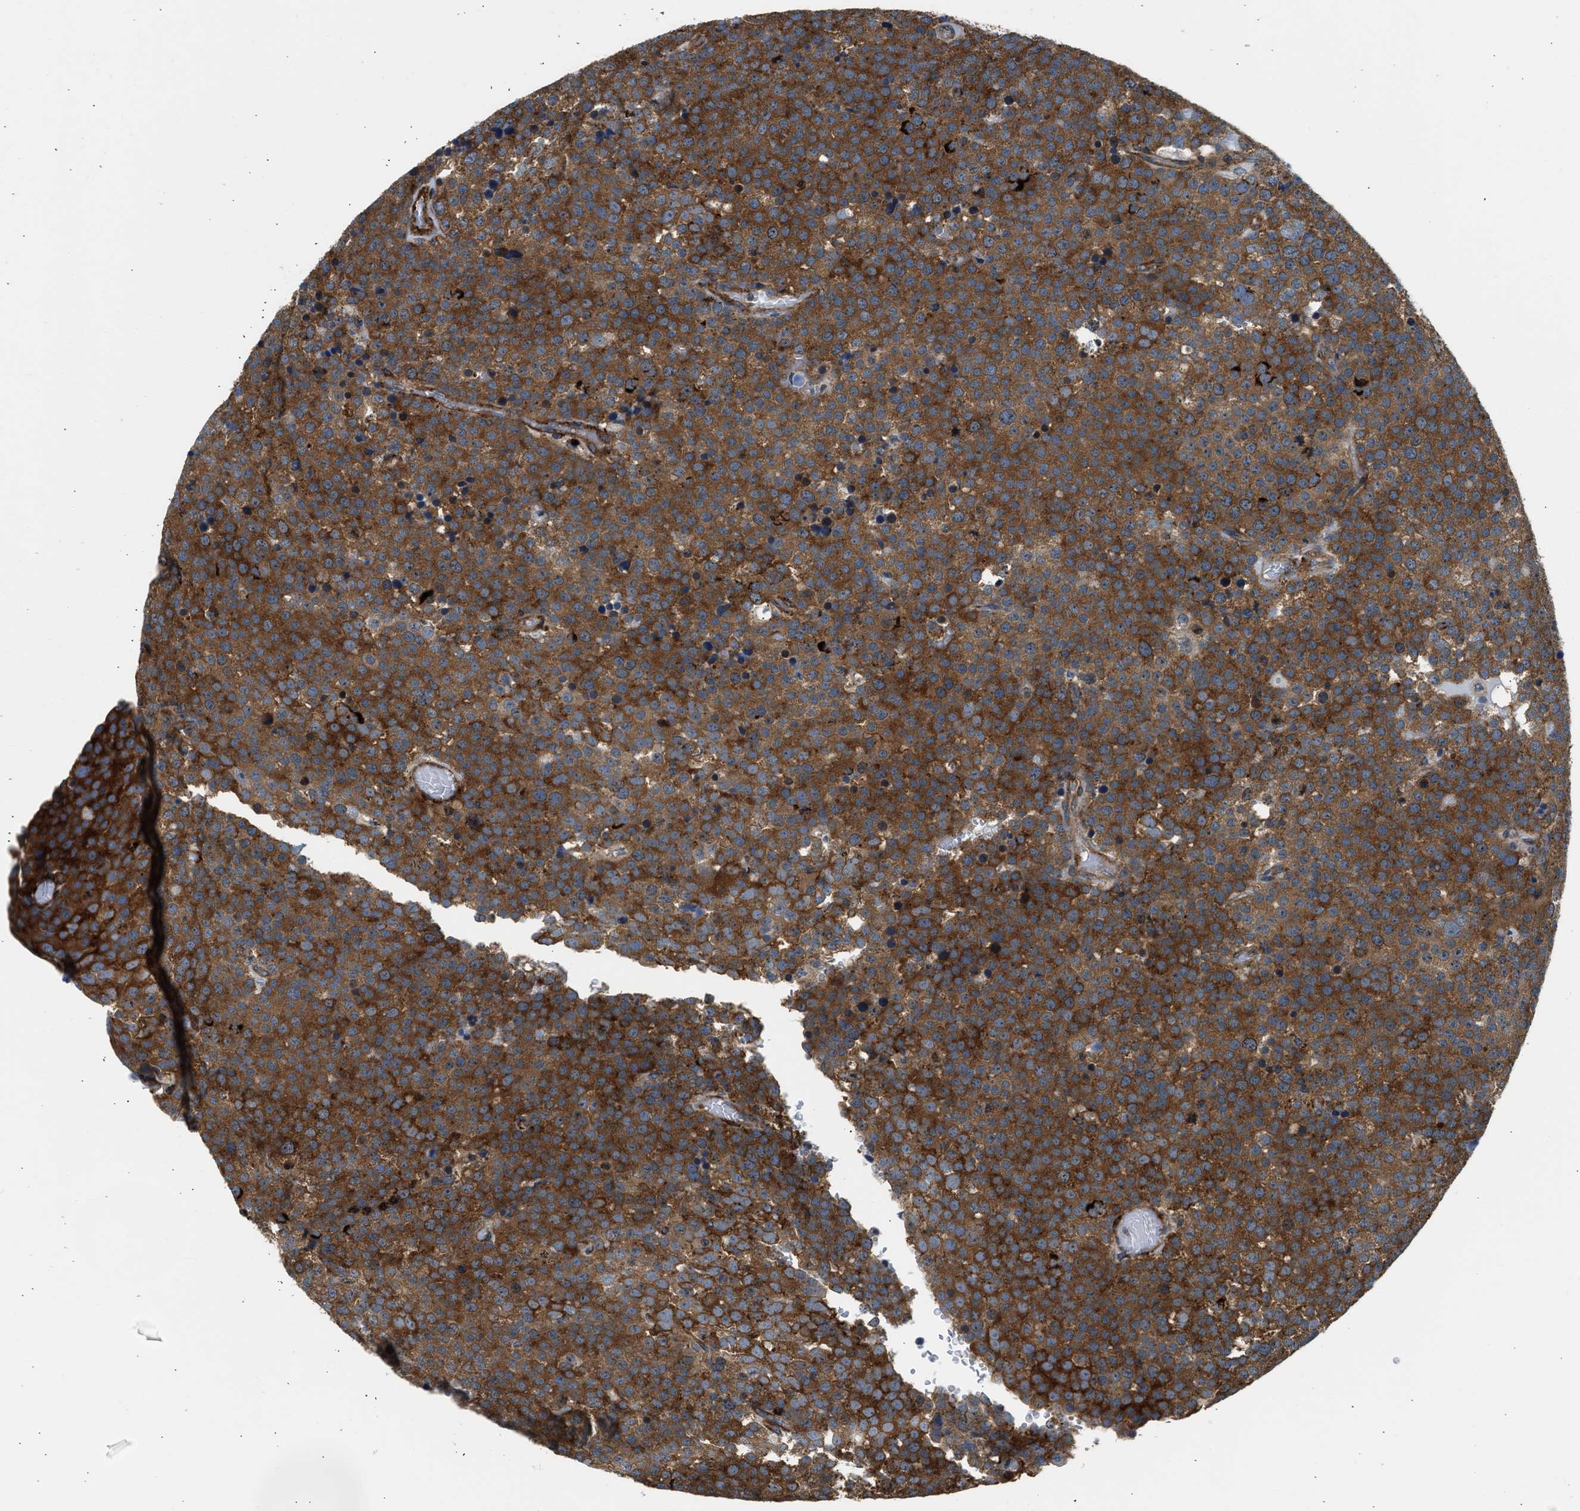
{"staining": {"intensity": "strong", "quantity": ">75%", "location": "cytoplasmic/membranous"}, "tissue": "testis cancer", "cell_type": "Tumor cells", "image_type": "cancer", "snomed": [{"axis": "morphology", "description": "Normal tissue, NOS"}, {"axis": "morphology", "description": "Seminoma, NOS"}, {"axis": "topography", "description": "Testis"}], "caption": "Testis seminoma was stained to show a protein in brown. There is high levels of strong cytoplasmic/membranous staining in about >75% of tumor cells.", "gene": "SEPTIN2", "patient": {"sex": "male", "age": 71}}